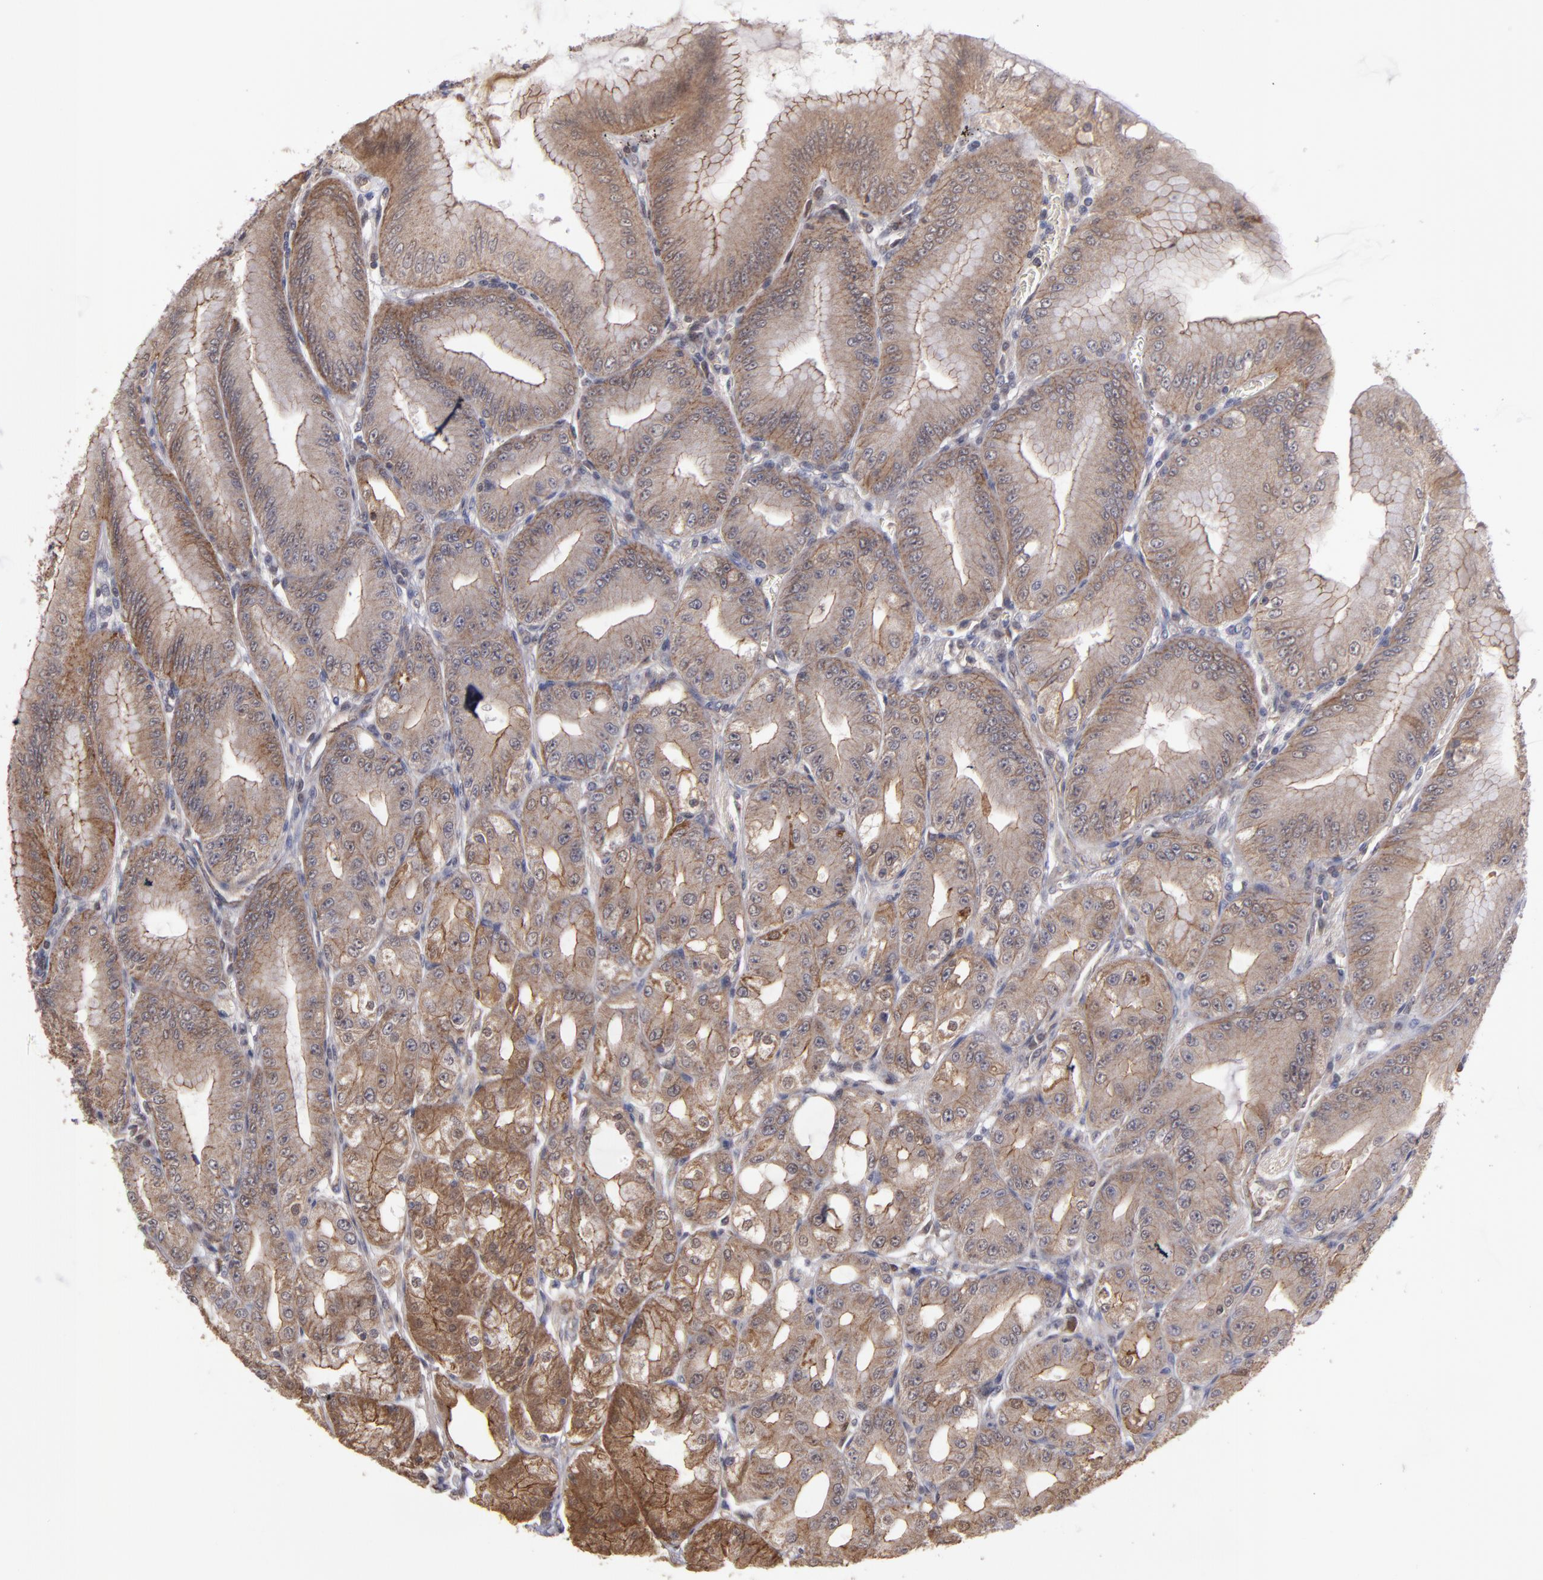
{"staining": {"intensity": "weak", "quantity": ">75%", "location": "cytoplasmic/membranous"}, "tissue": "stomach", "cell_type": "Glandular cells", "image_type": "normal", "snomed": [{"axis": "morphology", "description": "Normal tissue, NOS"}, {"axis": "topography", "description": "Stomach, lower"}], "caption": "Normal stomach exhibits weak cytoplasmic/membranous positivity in approximately >75% of glandular cells, visualized by immunohistochemistry.", "gene": "CTSO", "patient": {"sex": "male", "age": 71}}